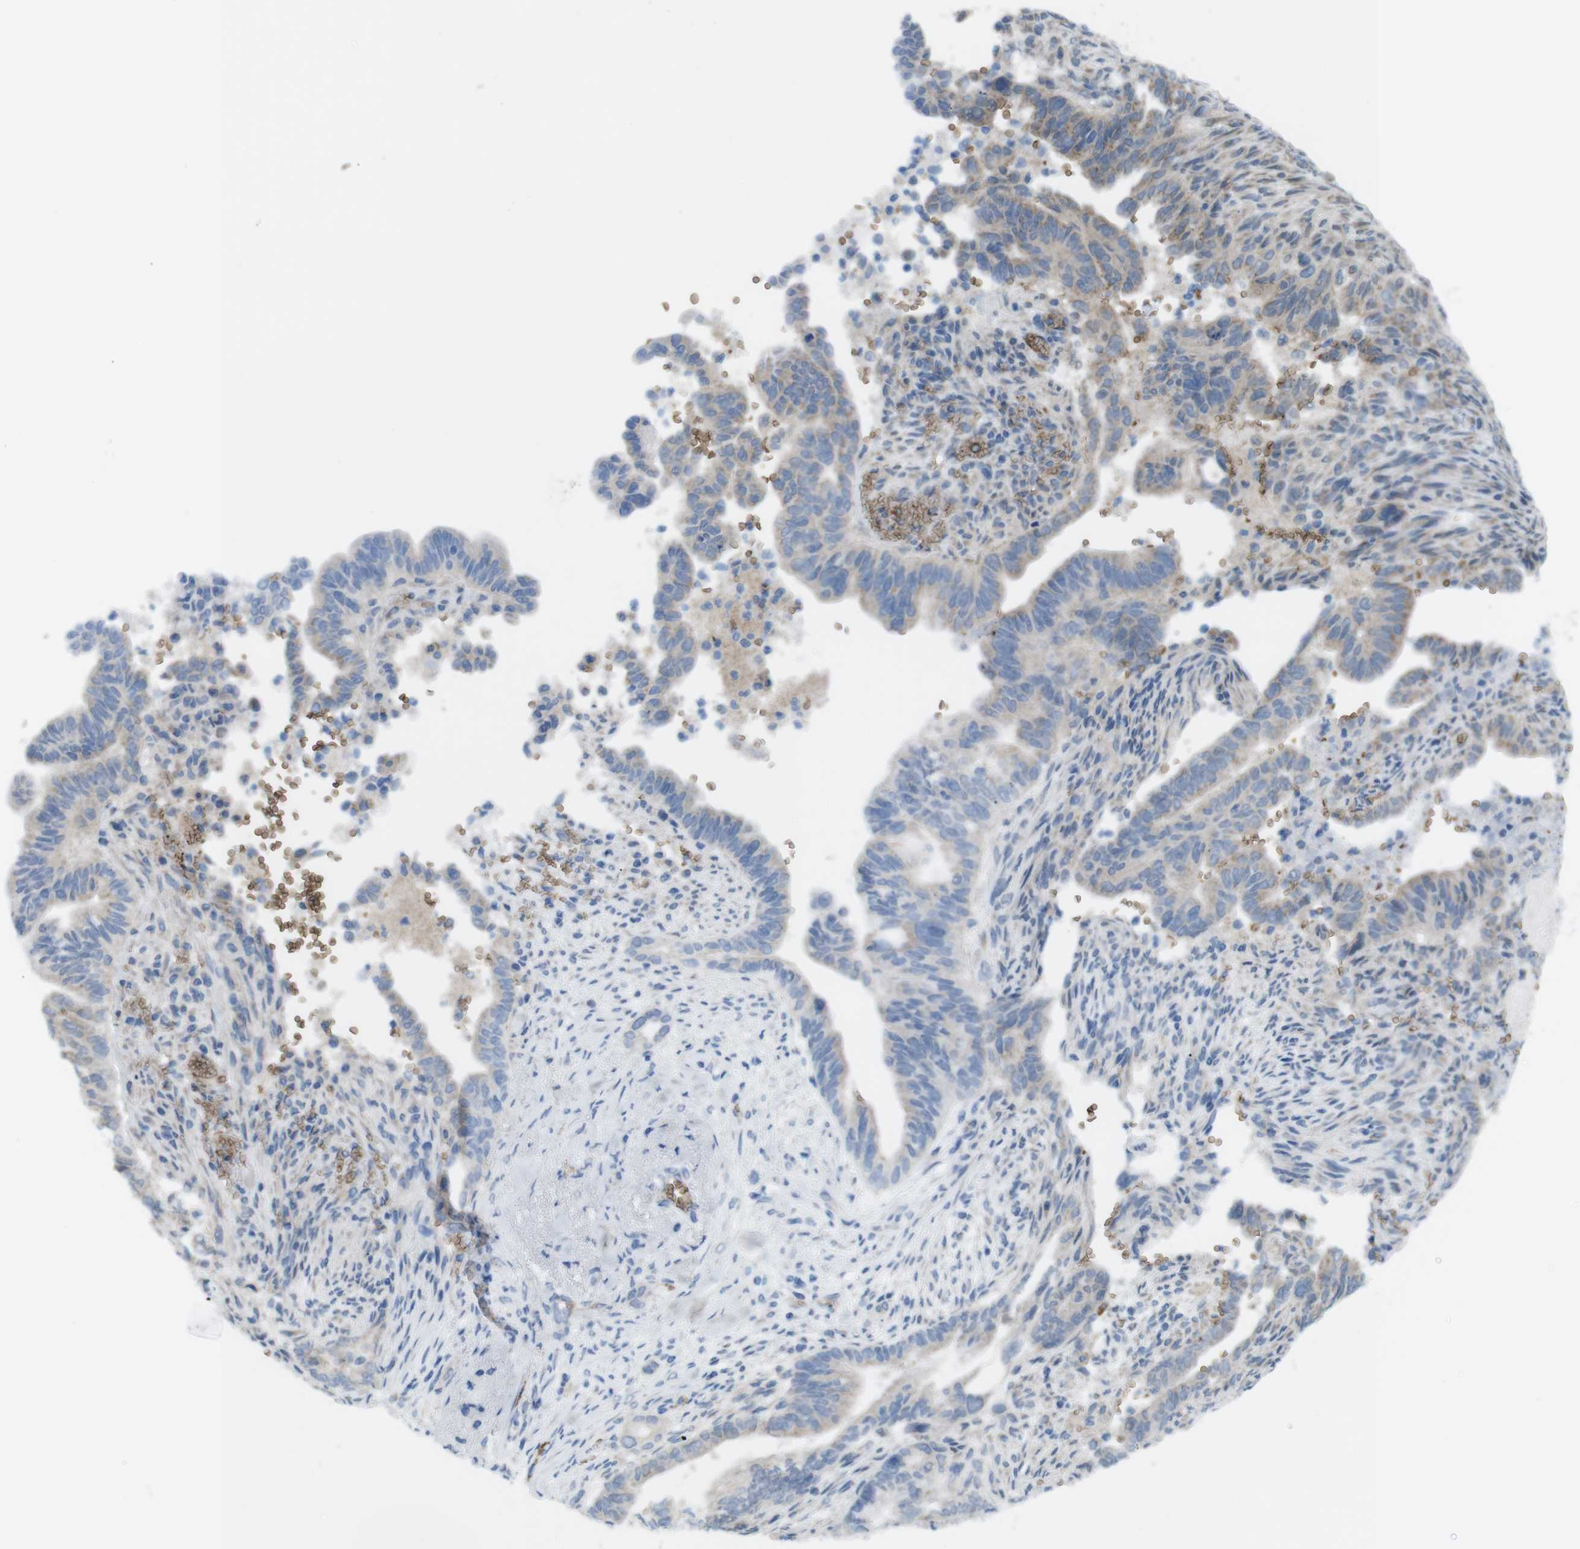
{"staining": {"intensity": "moderate", "quantity": "<25%", "location": "cytoplasmic/membranous"}, "tissue": "pancreatic cancer", "cell_type": "Tumor cells", "image_type": "cancer", "snomed": [{"axis": "morphology", "description": "Adenocarcinoma, NOS"}, {"axis": "topography", "description": "Pancreas"}], "caption": "Human adenocarcinoma (pancreatic) stained for a protein (brown) reveals moderate cytoplasmic/membranous positive staining in approximately <25% of tumor cells.", "gene": "GYPA", "patient": {"sex": "male", "age": 70}}